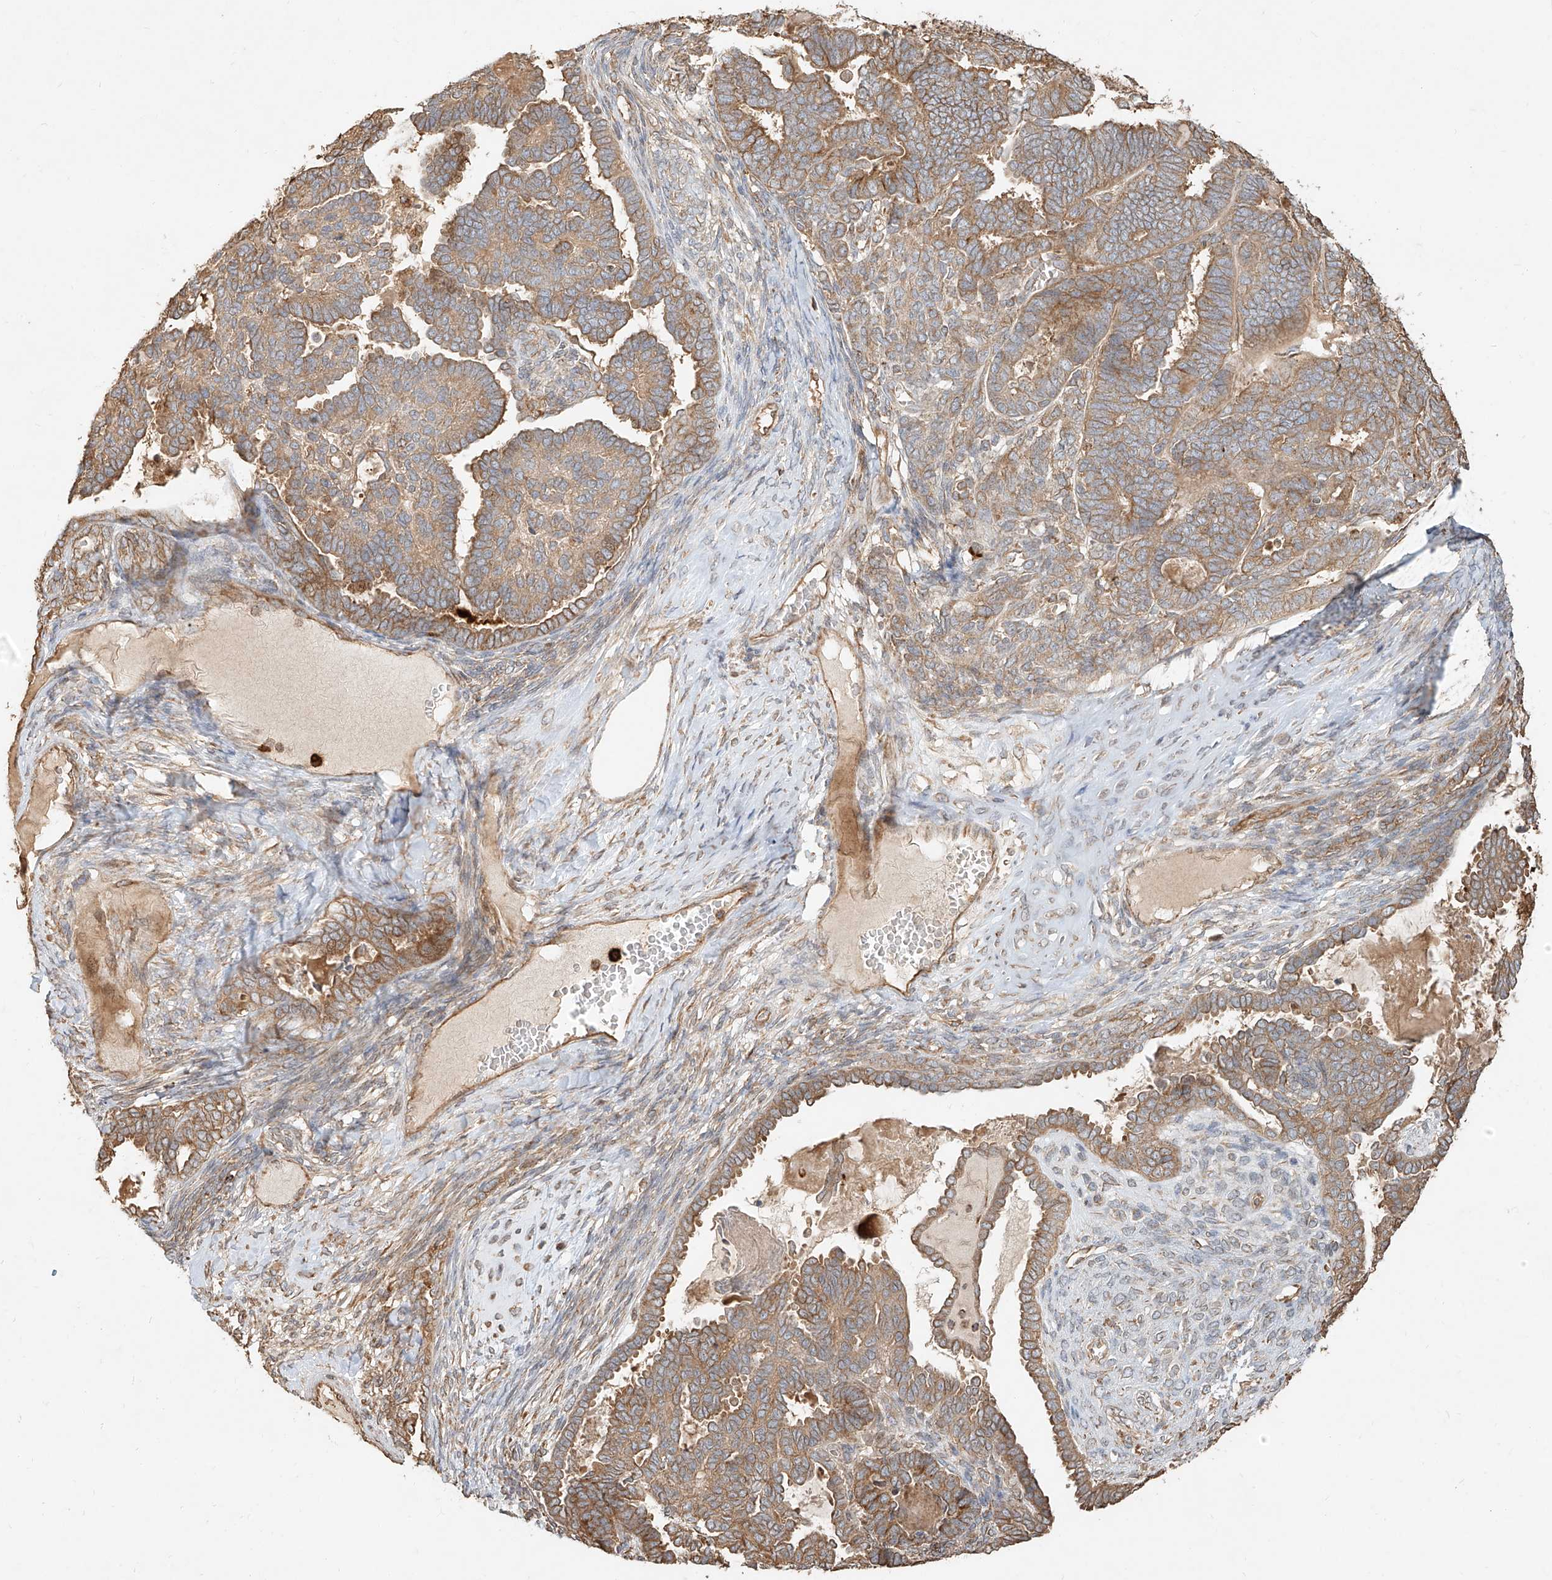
{"staining": {"intensity": "moderate", "quantity": ">75%", "location": "cytoplasmic/membranous"}, "tissue": "endometrial cancer", "cell_type": "Tumor cells", "image_type": "cancer", "snomed": [{"axis": "morphology", "description": "Neoplasm, malignant, NOS"}, {"axis": "topography", "description": "Endometrium"}], "caption": "A brown stain shows moderate cytoplasmic/membranous positivity of a protein in endometrial neoplasm (malignant) tumor cells.", "gene": "EFNB1", "patient": {"sex": "female", "age": 74}}